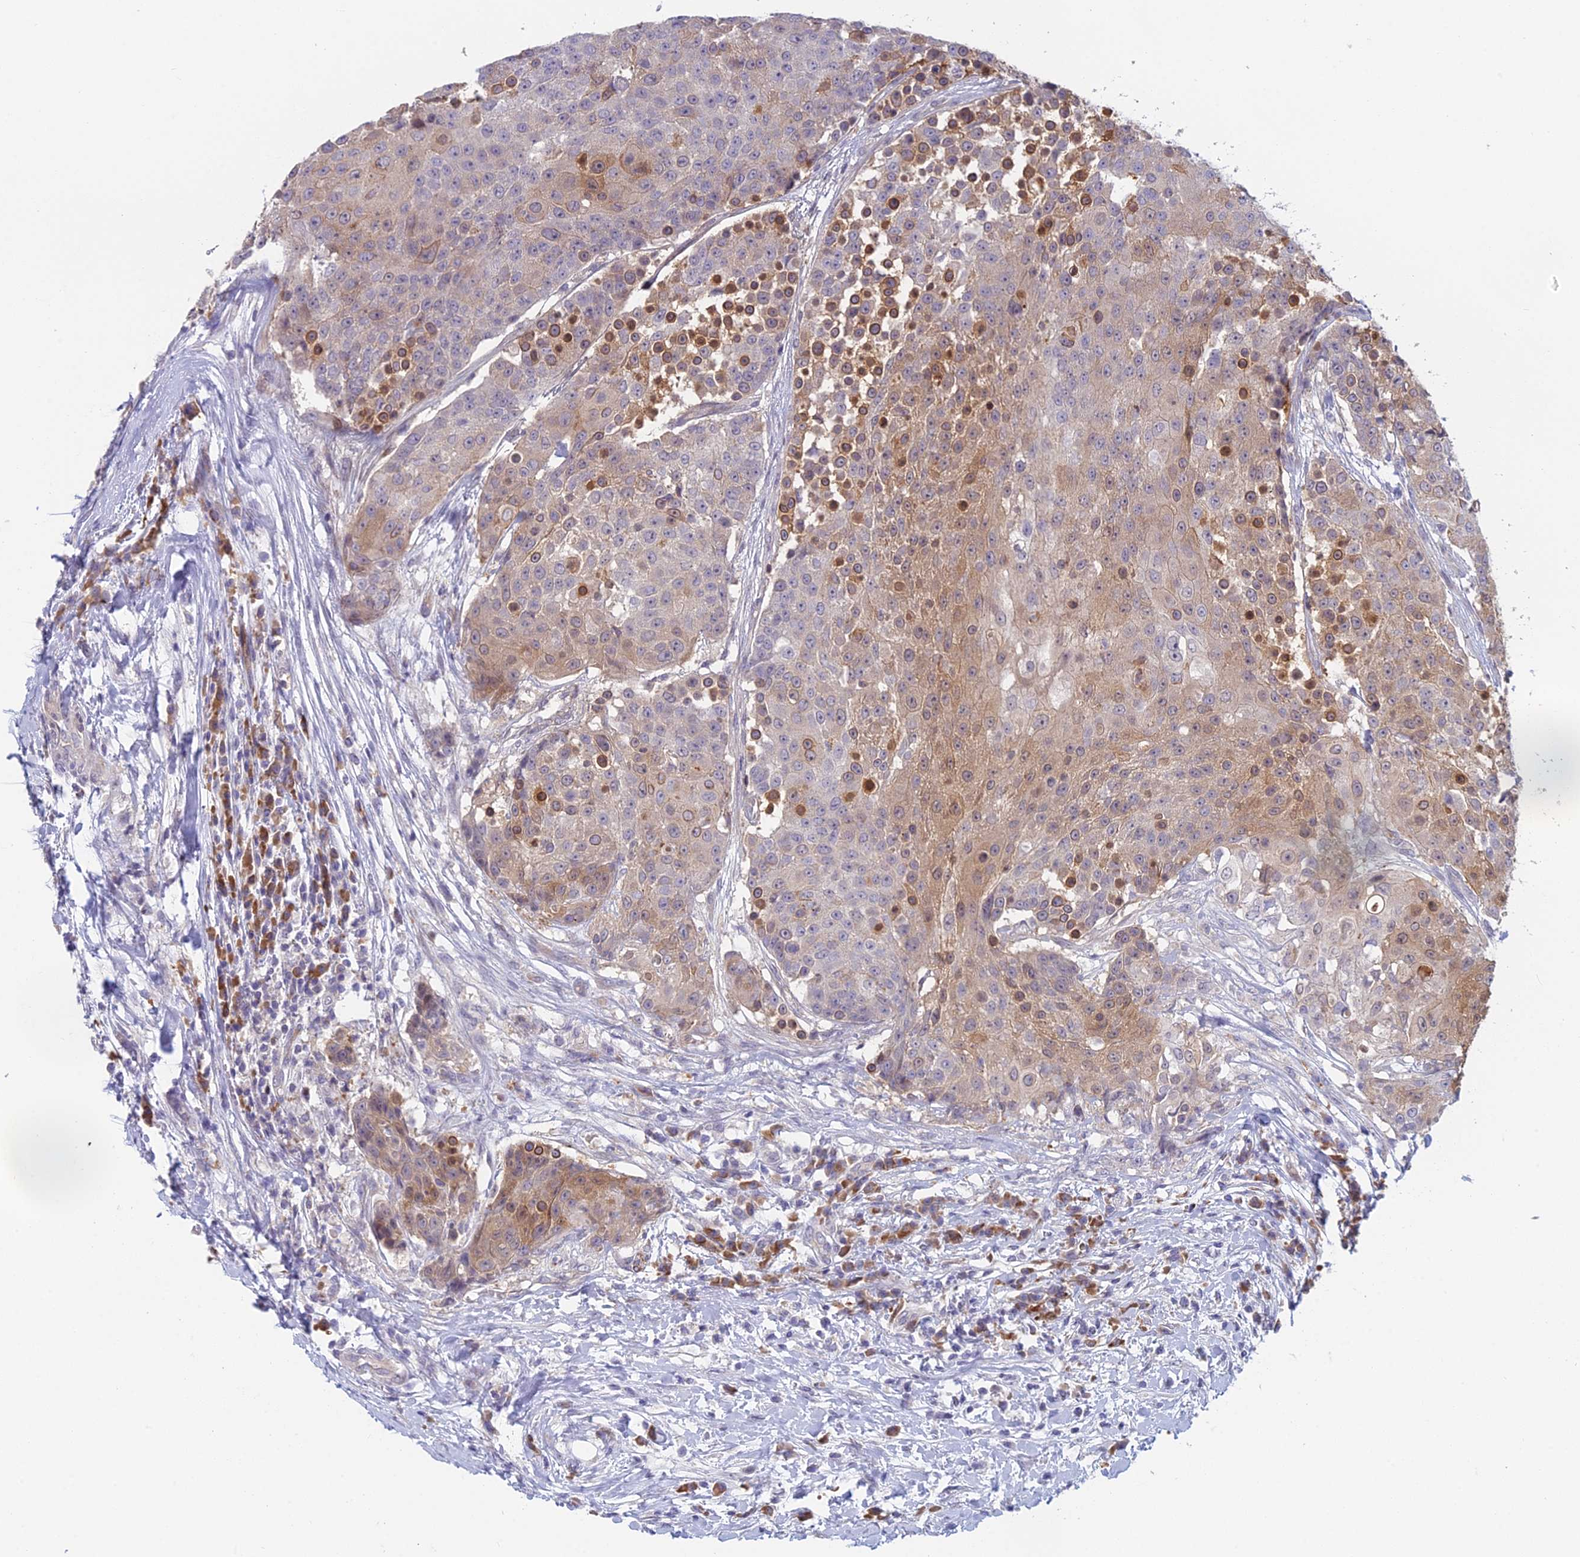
{"staining": {"intensity": "moderate", "quantity": "25%-75%", "location": "cytoplasmic/membranous"}, "tissue": "urothelial cancer", "cell_type": "Tumor cells", "image_type": "cancer", "snomed": [{"axis": "morphology", "description": "Urothelial carcinoma, High grade"}, {"axis": "topography", "description": "Urinary bladder"}], "caption": "Immunohistochemistry micrograph of neoplastic tissue: human urothelial cancer stained using immunohistochemistry (IHC) reveals medium levels of moderate protein expression localized specifically in the cytoplasmic/membranous of tumor cells, appearing as a cytoplasmic/membranous brown color.", "gene": "PPP1R26", "patient": {"sex": "female", "age": 63}}